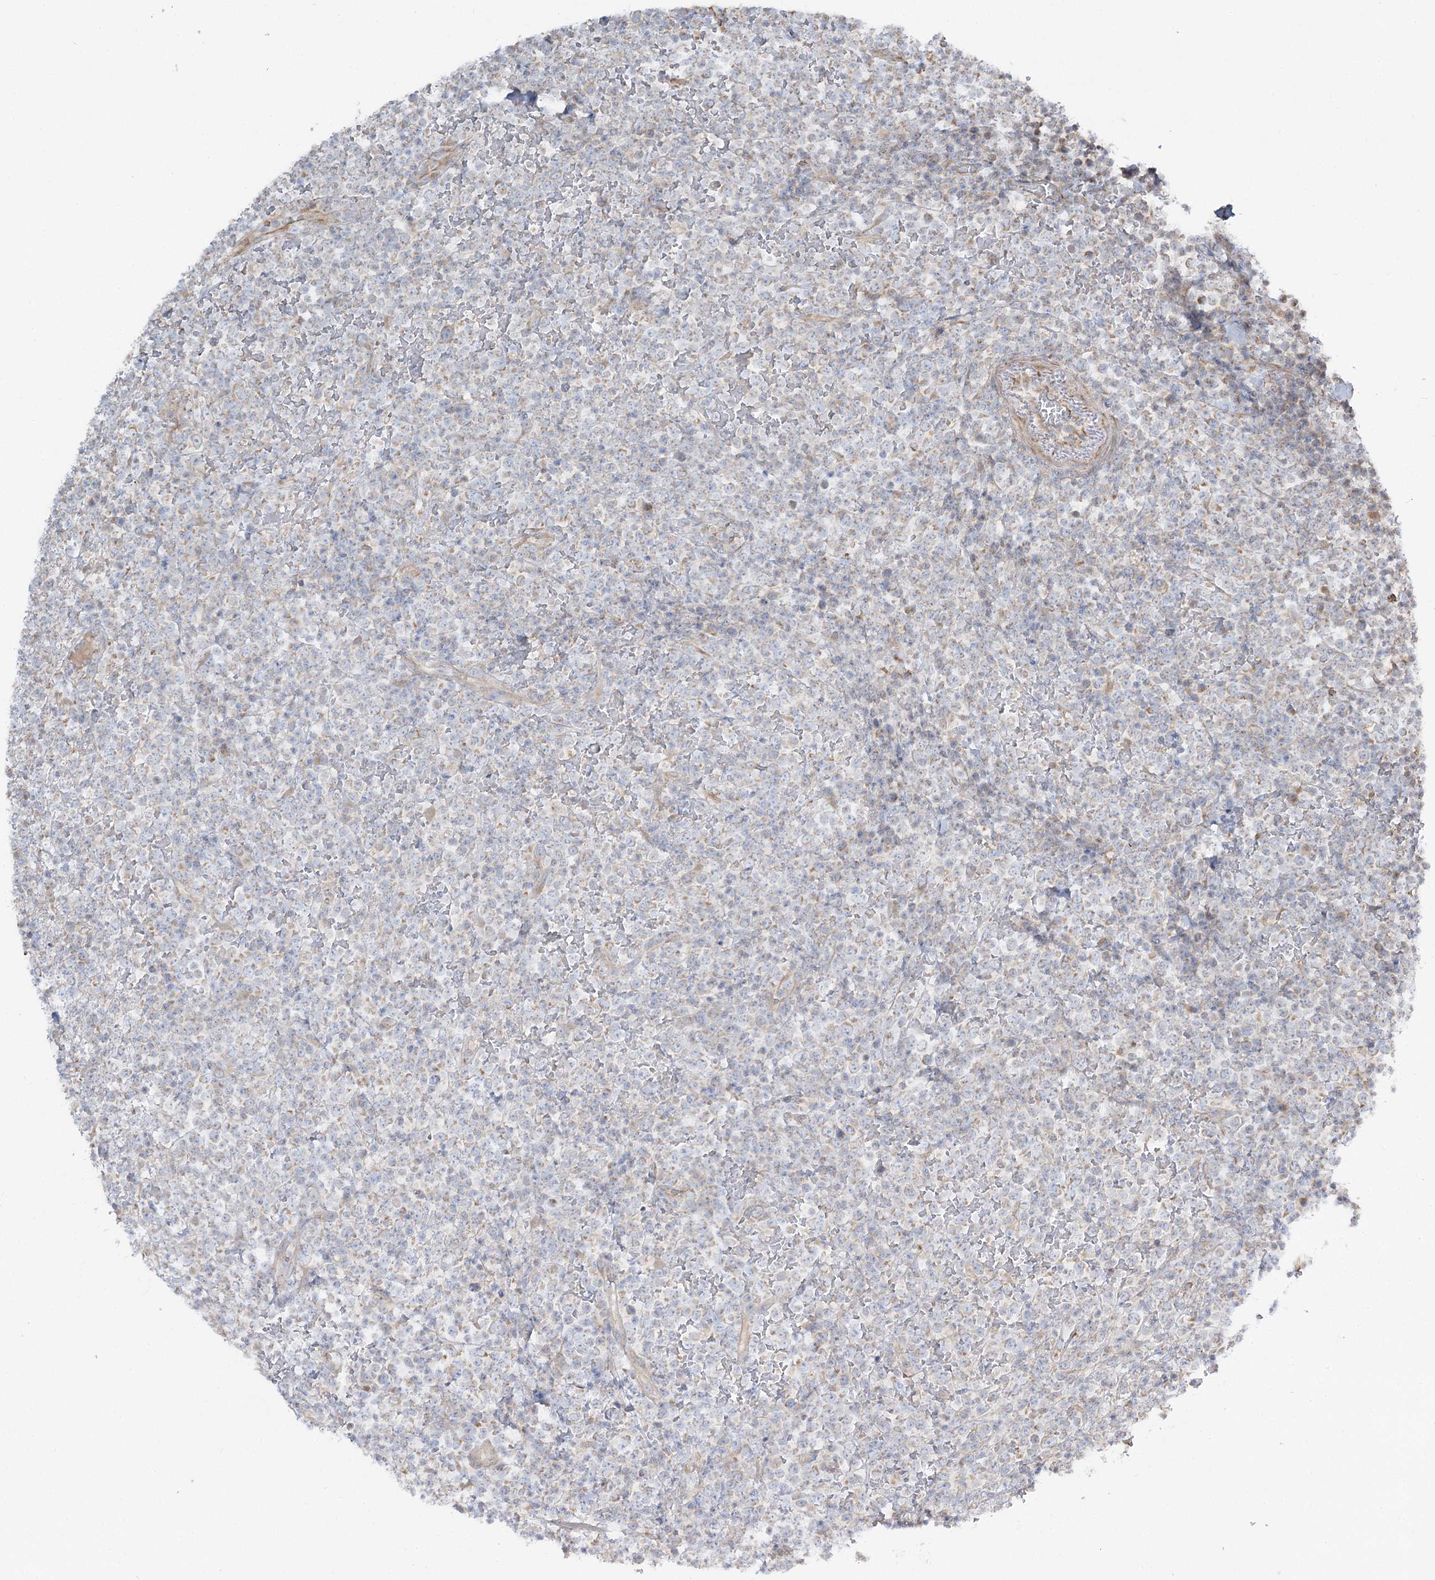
{"staining": {"intensity": "negative", "quantity": "none", "location": "none"}, "tissue": "lymphoma", "cell_type": "Tumor cells", "image_type": "cancer", "snomed": [{"axis": "morphology", "description": "Malignant lymphoma, non-Hodgkin's type, High grade"}, {"axis": "topography", "description": "Colon"}], "caption": "A high-resolution micrograph shows immunohistochemistry (IHC) staining of malignant lymphoma, non-Hodgkin's type (high-grade), which demonstrates no significant expression in tumor cells. Nuclei are stained in blue.", "gene": "KIAA0825", "patient": {"sex": "female", "age": 53}}